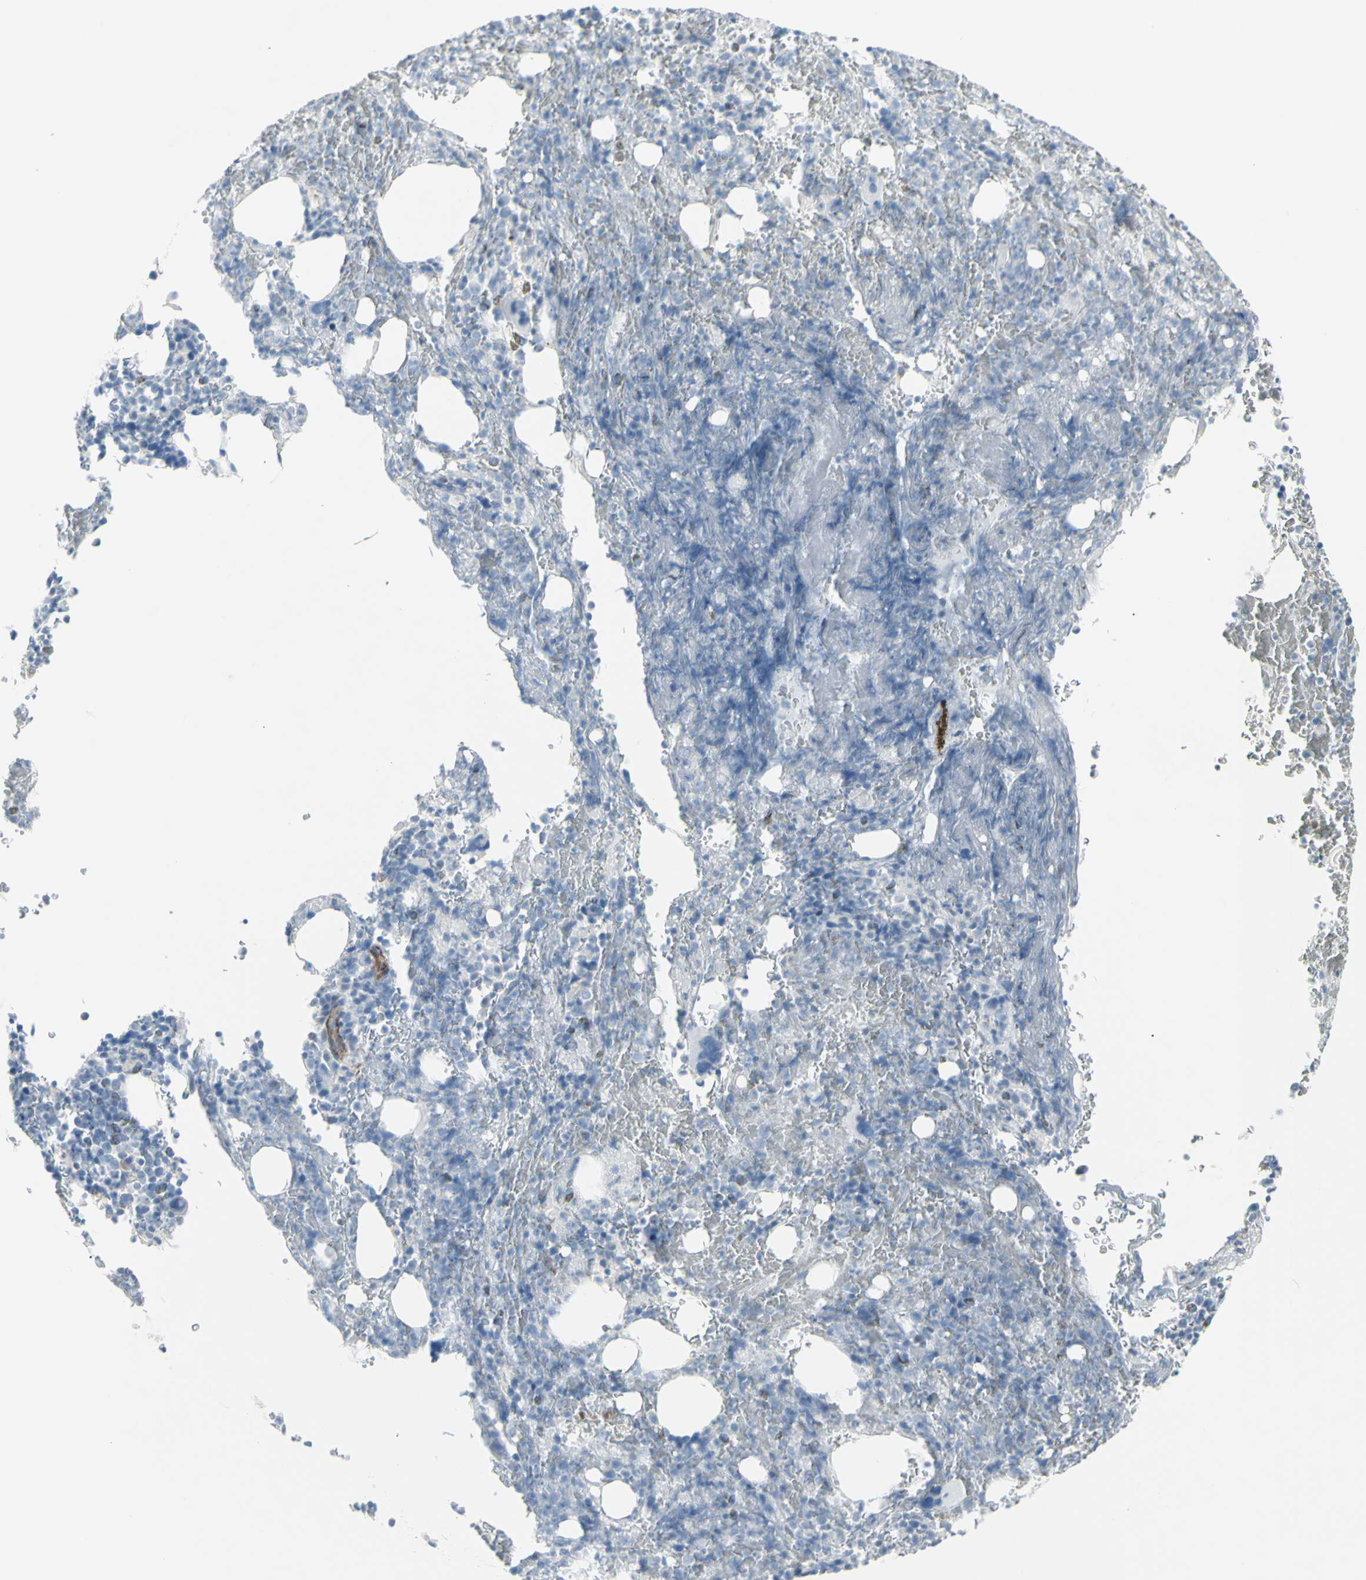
{"staining": {"intensity": "negative", "quantity": "none", "location": "none"}, "tissue": "bone marrow", "cell_type": "Hematopoietic cells", "image_type": "normal", "snomed": [{"axis": "morphology", "description": "Normal tissue, NOS"}, {"axis": "morphology", "description": "Inflammation, NOS"}, {"axis": "topography", "description": "Bone marrow"}], "caption": "Hematopoietic cells show no significant positivity in unremarkable bone marrow.", "gene": "YBX2", "patient": {"sex": "male", "age": 72}}